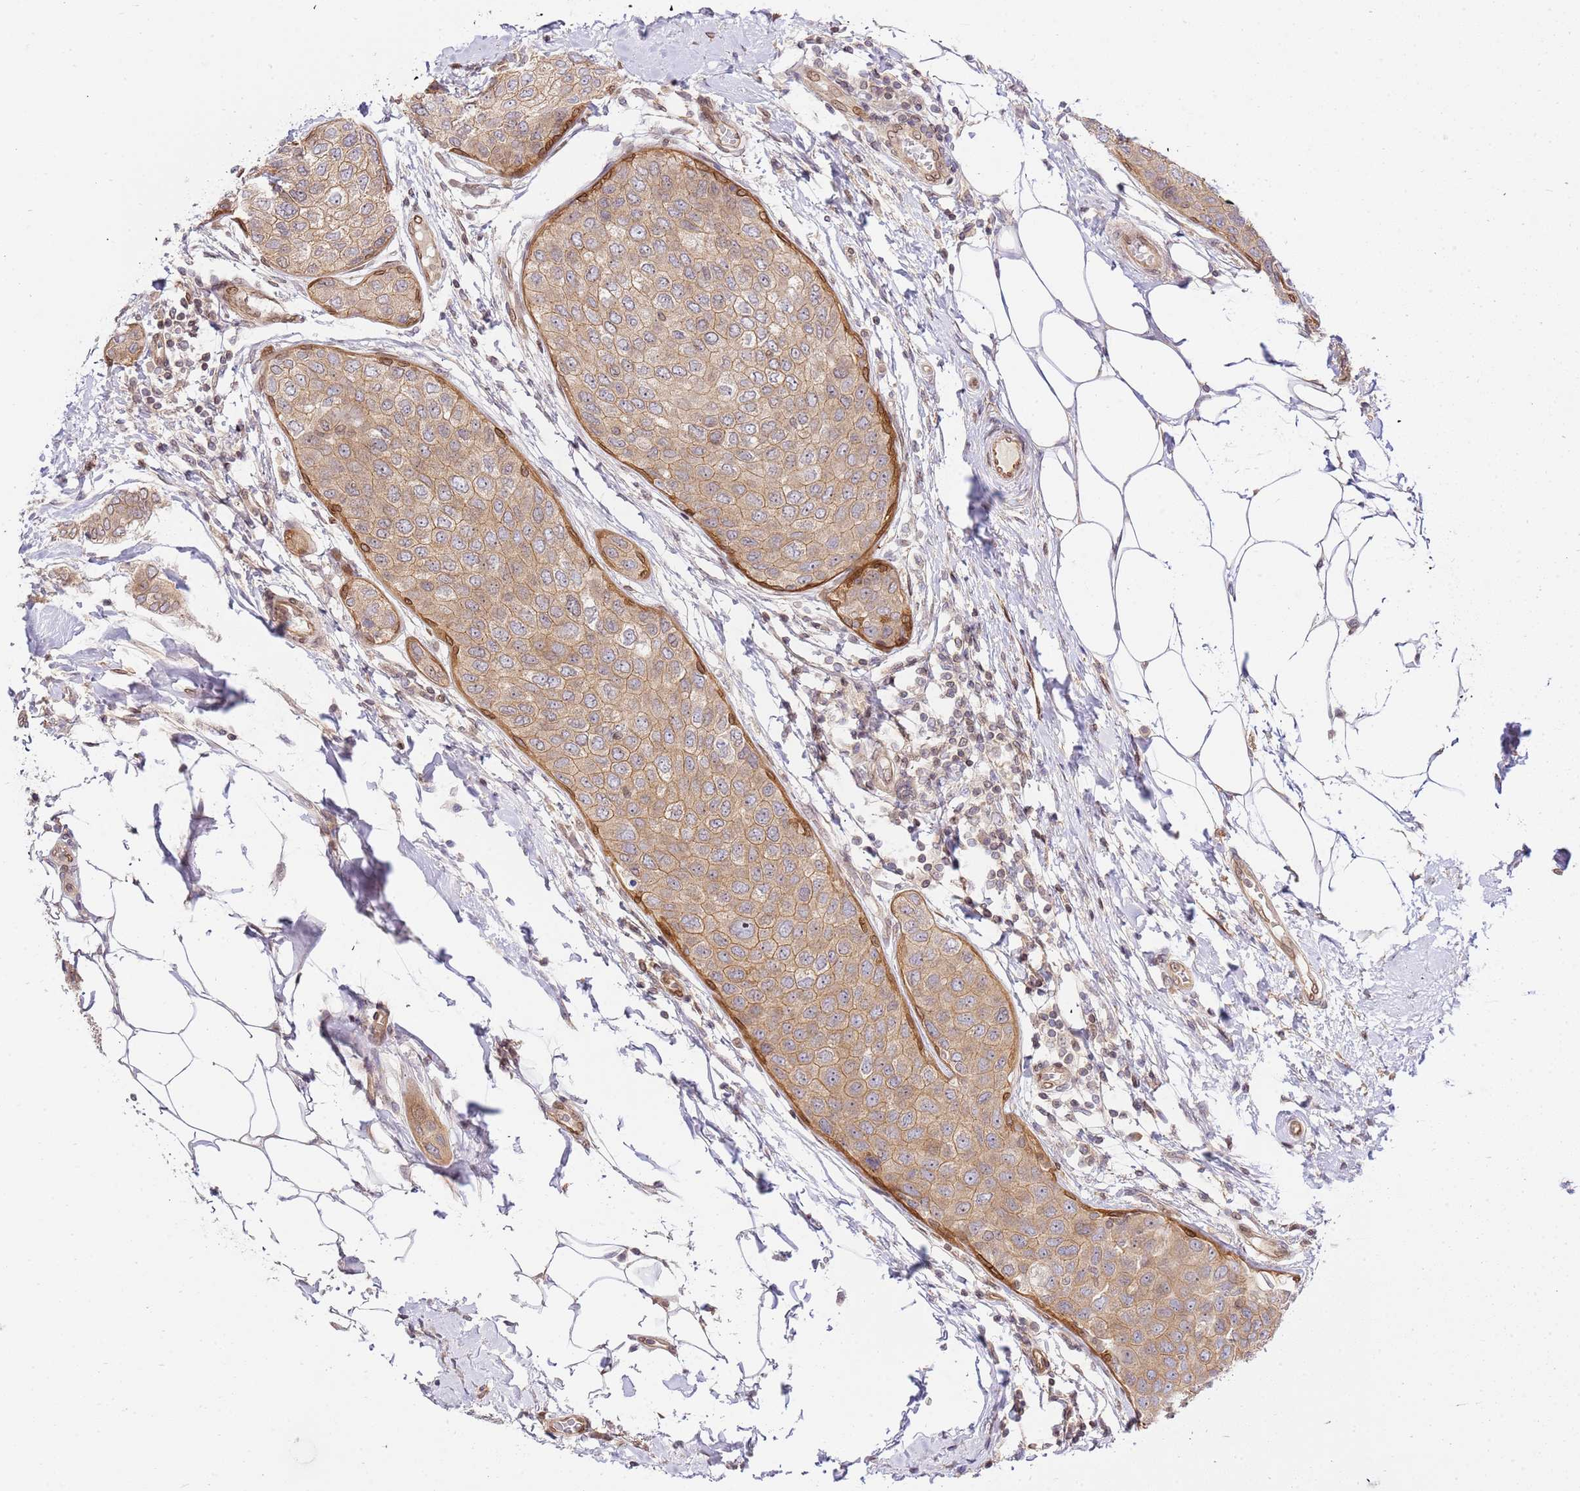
{"staining": {"intensity": "weak", "quantity": ">75%", "location": "cytoplasmic/membranous"}, "tissue": "breast cancer", "cell_type": "Tumor cells", "image_type": "cancer", "snomed": [{"axis": "morphology", "description": "Duct carcinoma"}, {"axis": "topography", "description": "Breast"}], "caption": "Immunohistochemical staining of invasive ductal carcinoma (breast) displays low levels of weak cytoplasmic/membranous protein expression in approximately >75% of tumor cells.", "gene": "TRIM37", "patient": {"sex": "female", "age": 72}}